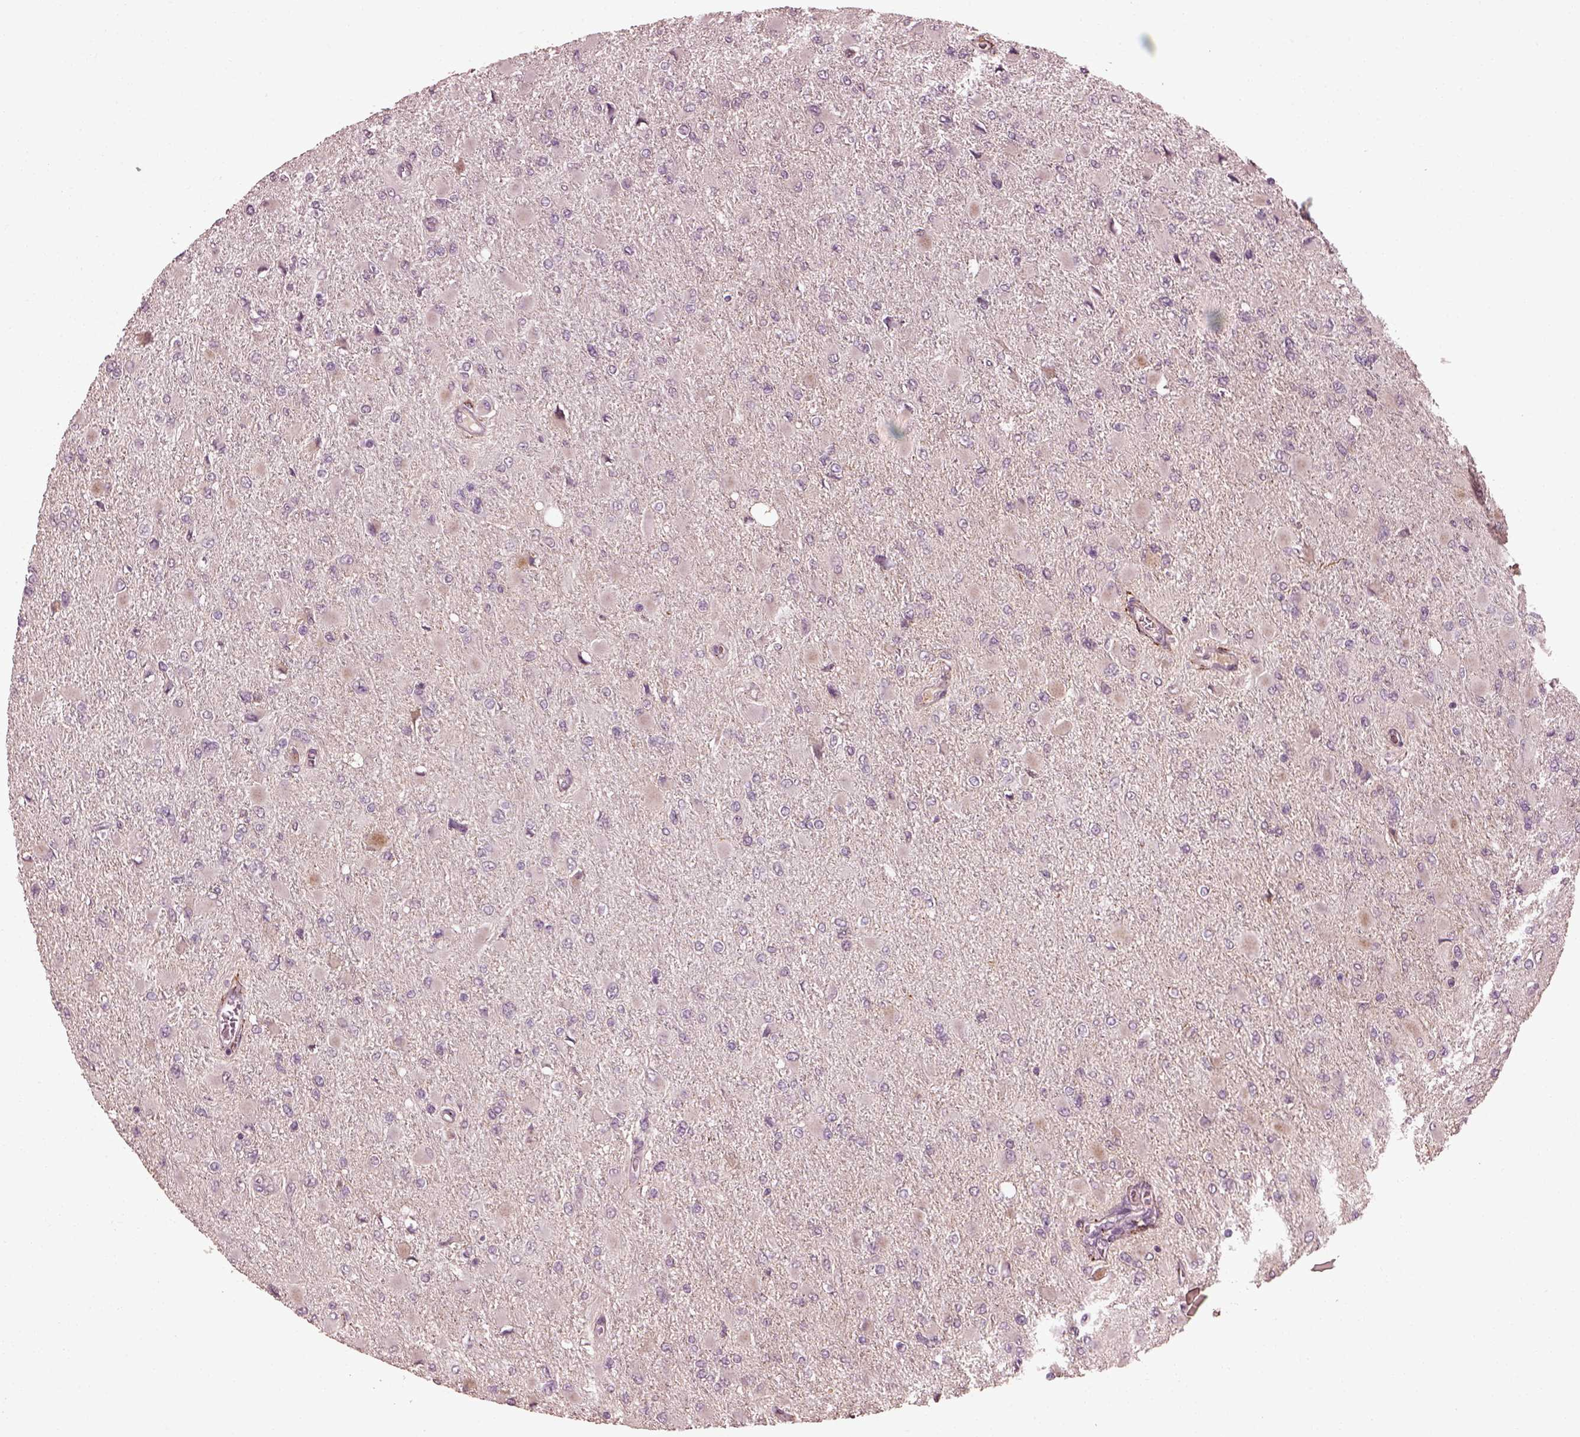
{"staining": {"intensity": "negative", "quantity": "none", "location": "none"}, "tissue": "glioma", "cell_type": "Tumor cells", "image_type": "cancer", "snomed": [{"axis": "morphology", "description": "Glioma, malignant, High grade"}, {"axis": "topography", "description": "Cerebral cortex"}], "caption": "Malignant glioma (high-grade) was stained to show a protein in brown. There is no significant staining in tumor cells.", "gene": "EFEMP1", "patient": {"sex": "female", "age": 36}}